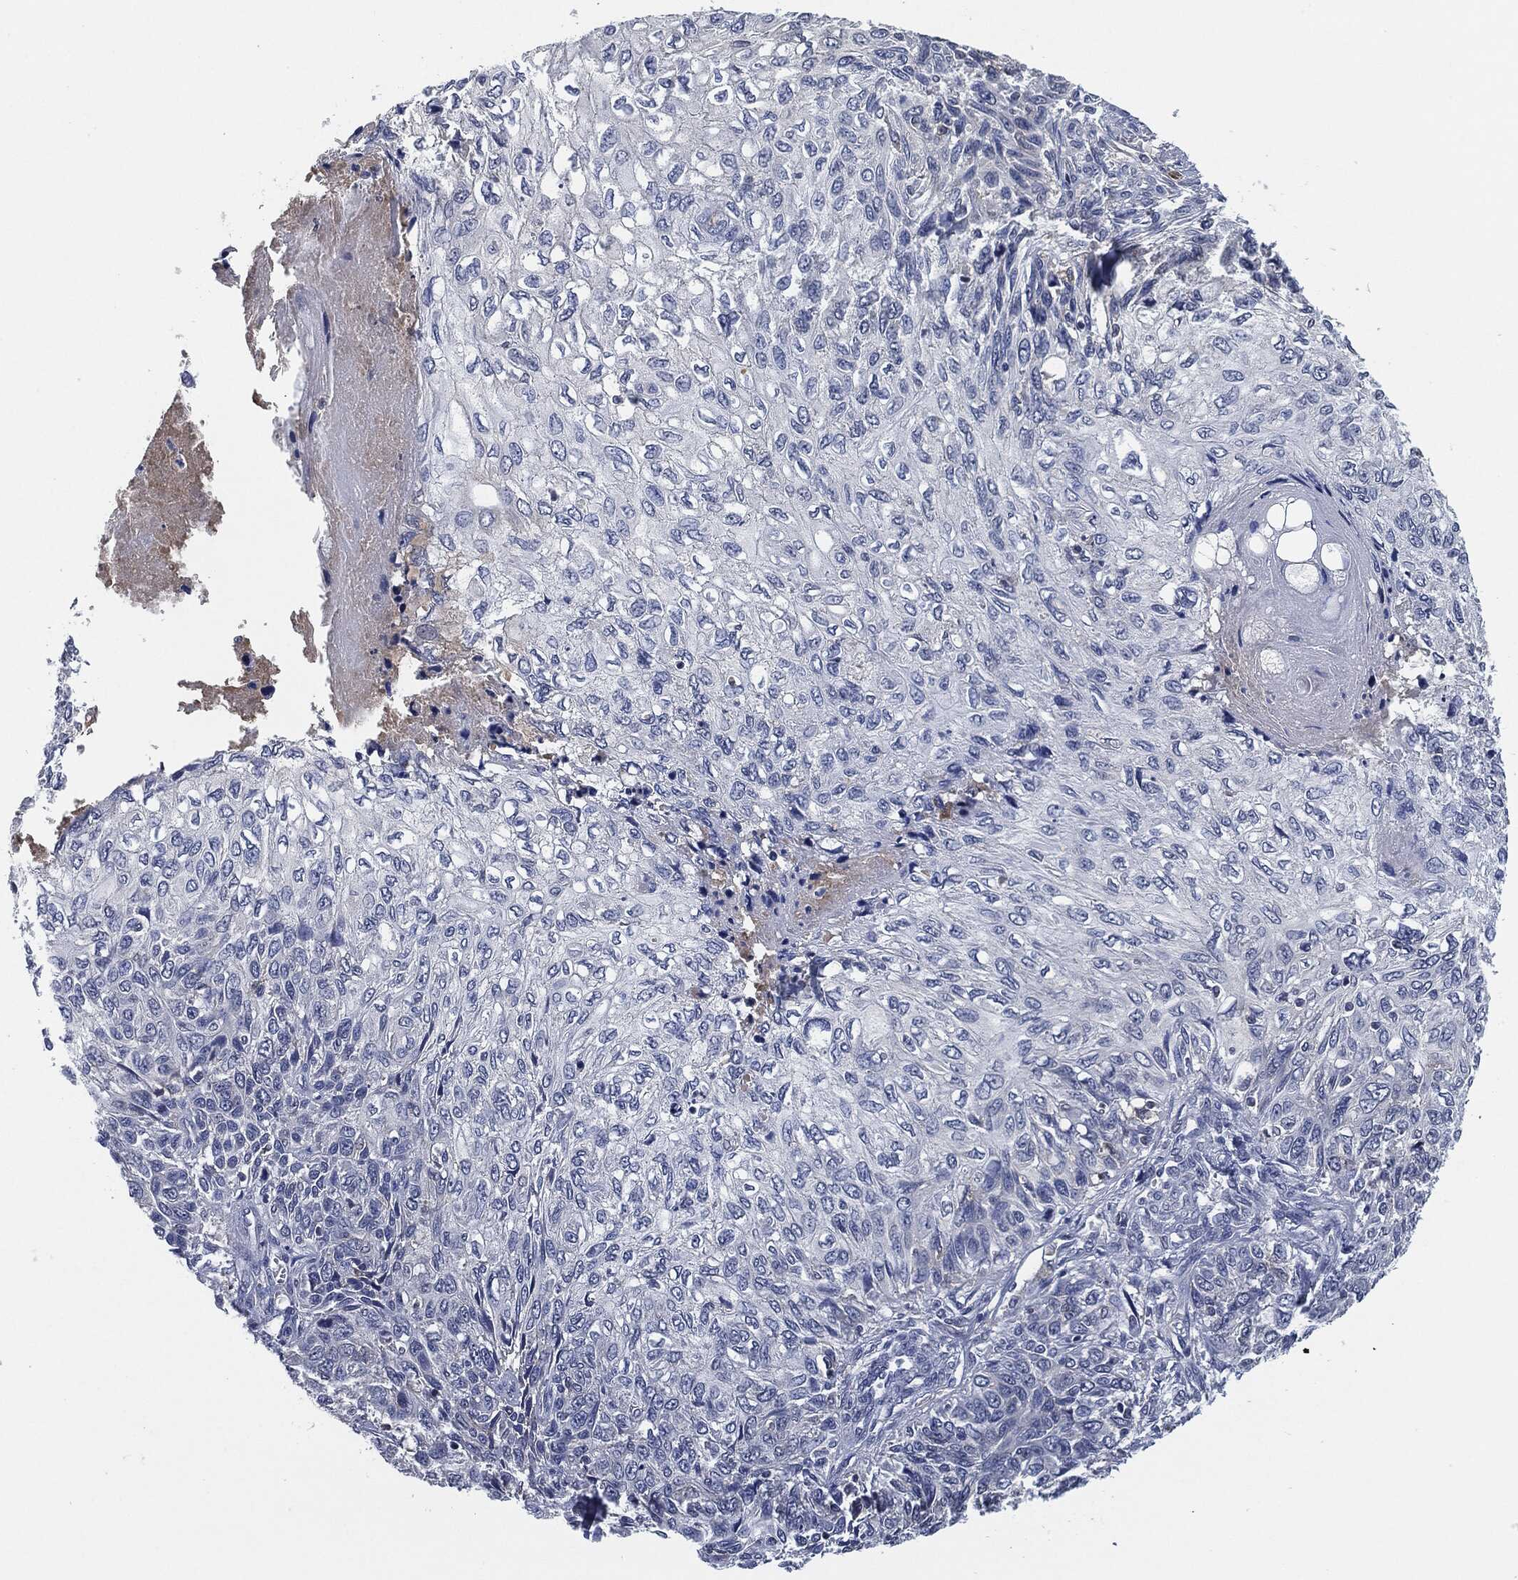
{"staining": {"intensity": "negative", "quantity": "none", "location": "none"}, "tissue": "skin cancer", "cell_type": "Tumor cells", "image_type": "cancer", "snomed": [{"axis": "morphology", "description": "Squamous cell carcinoma, NOS"}, {"axis": "topography", "description": "Skin"}], "caption": "This is an IHC image of skin cancer. There is no staining in tumor cells.", "gene": "IL2RG", "patient": {"sex": "male", "age": 92}}